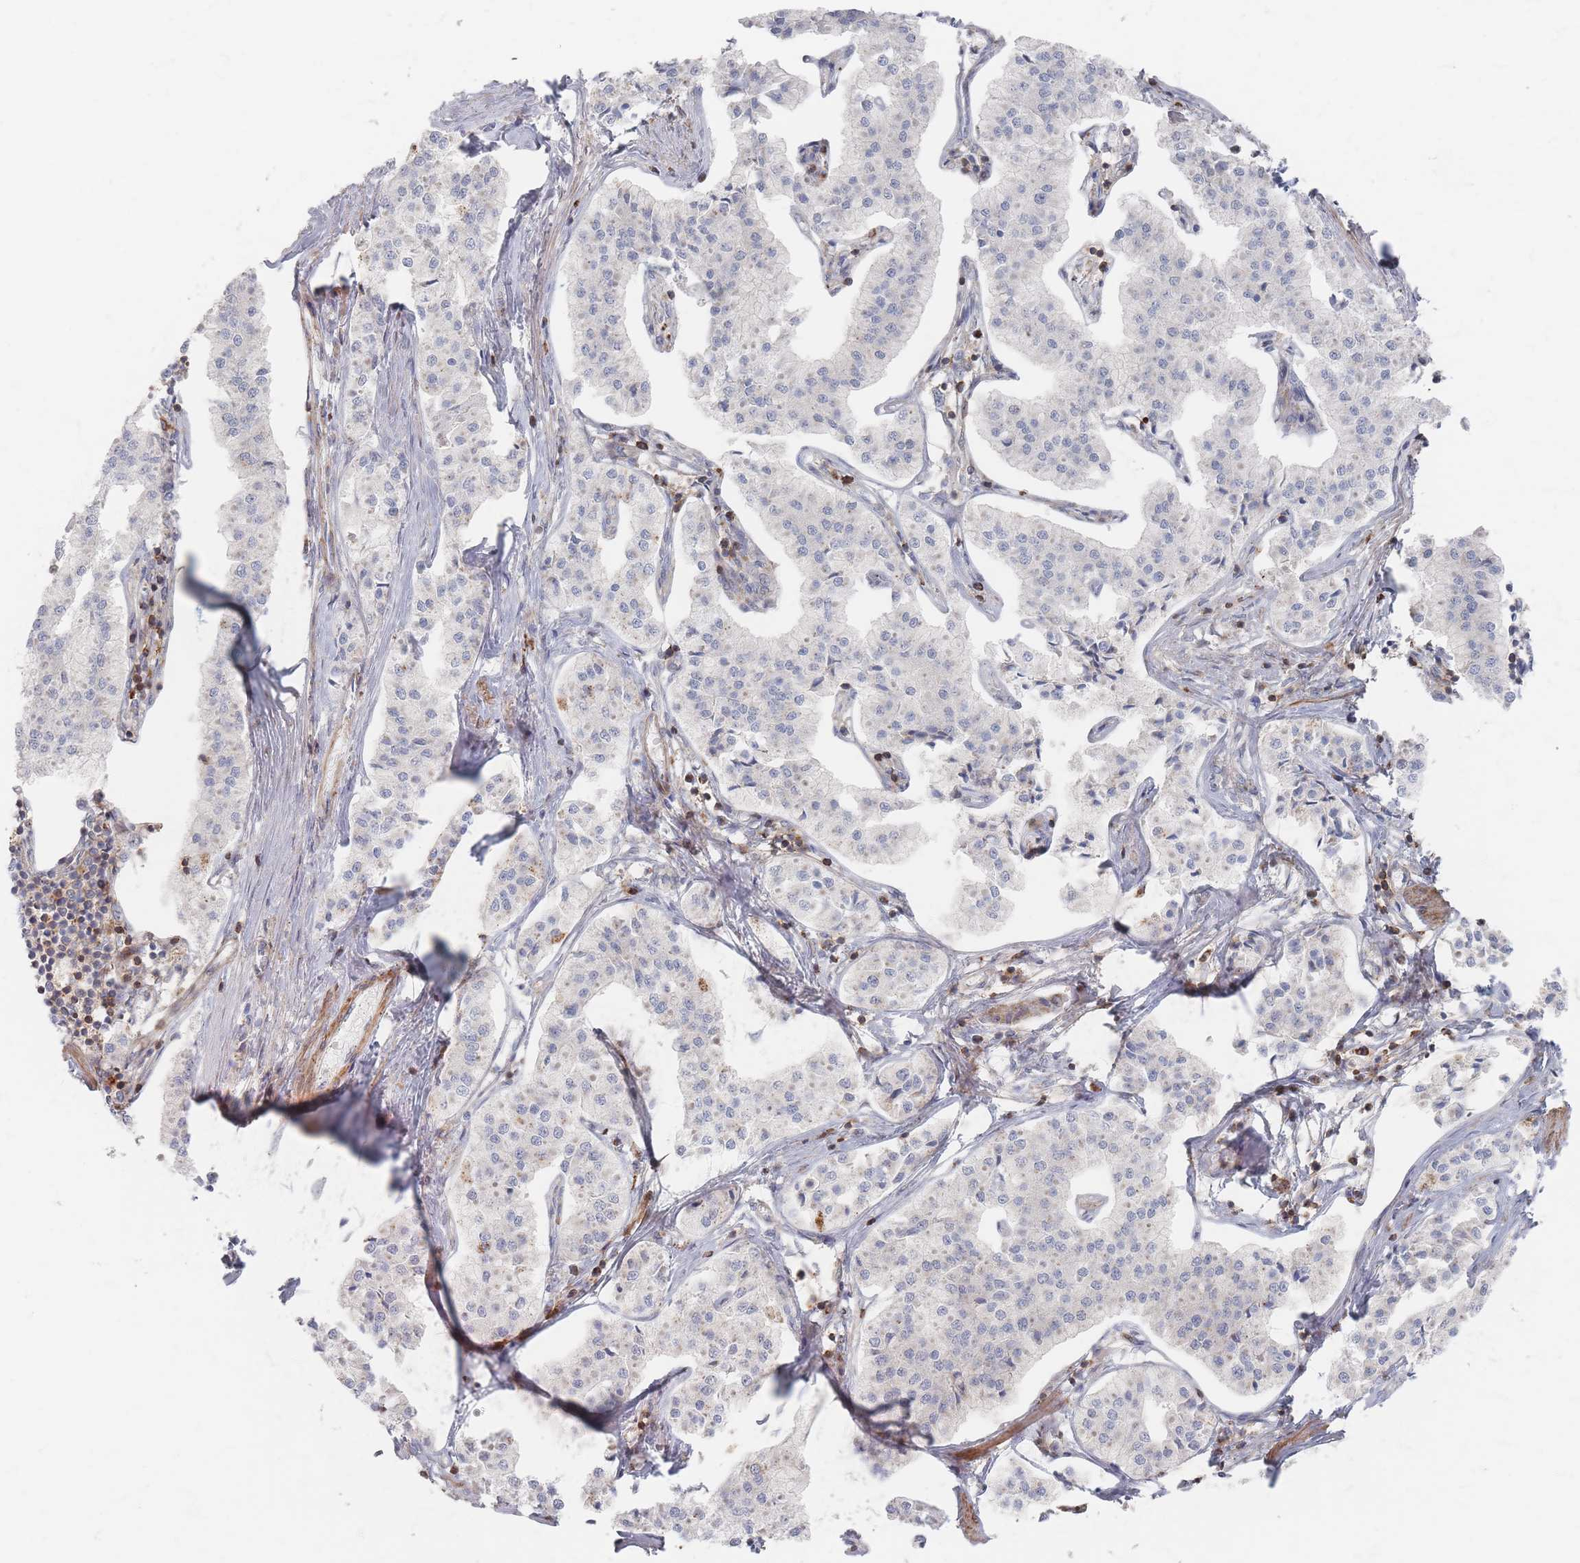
{"staining": {"intensity": "negative", "quantity": "none", "location": "none"}, "tissue": "pancreatic cancer", "cell_type": "Tumor cells", "image_type": "cancer", "snomed": [{"axis": "morphology", "description": "Adenocarcinoma, NOS"}, {"axis": "topography", "description": "Pancreas"}], "caption": "Immunohistochemical staining of adenocarcinoma (pancreatic) shows no significant expression in tumor cells. Brightfield microscopy of immunohistochemistry stained with DAB (3,3'-diaminobenzidine) (brown) and hematoxylin (blue), captured at high magnification.", "gene": "ZNF852", "patient": {"sex": "female", "age": 50}}